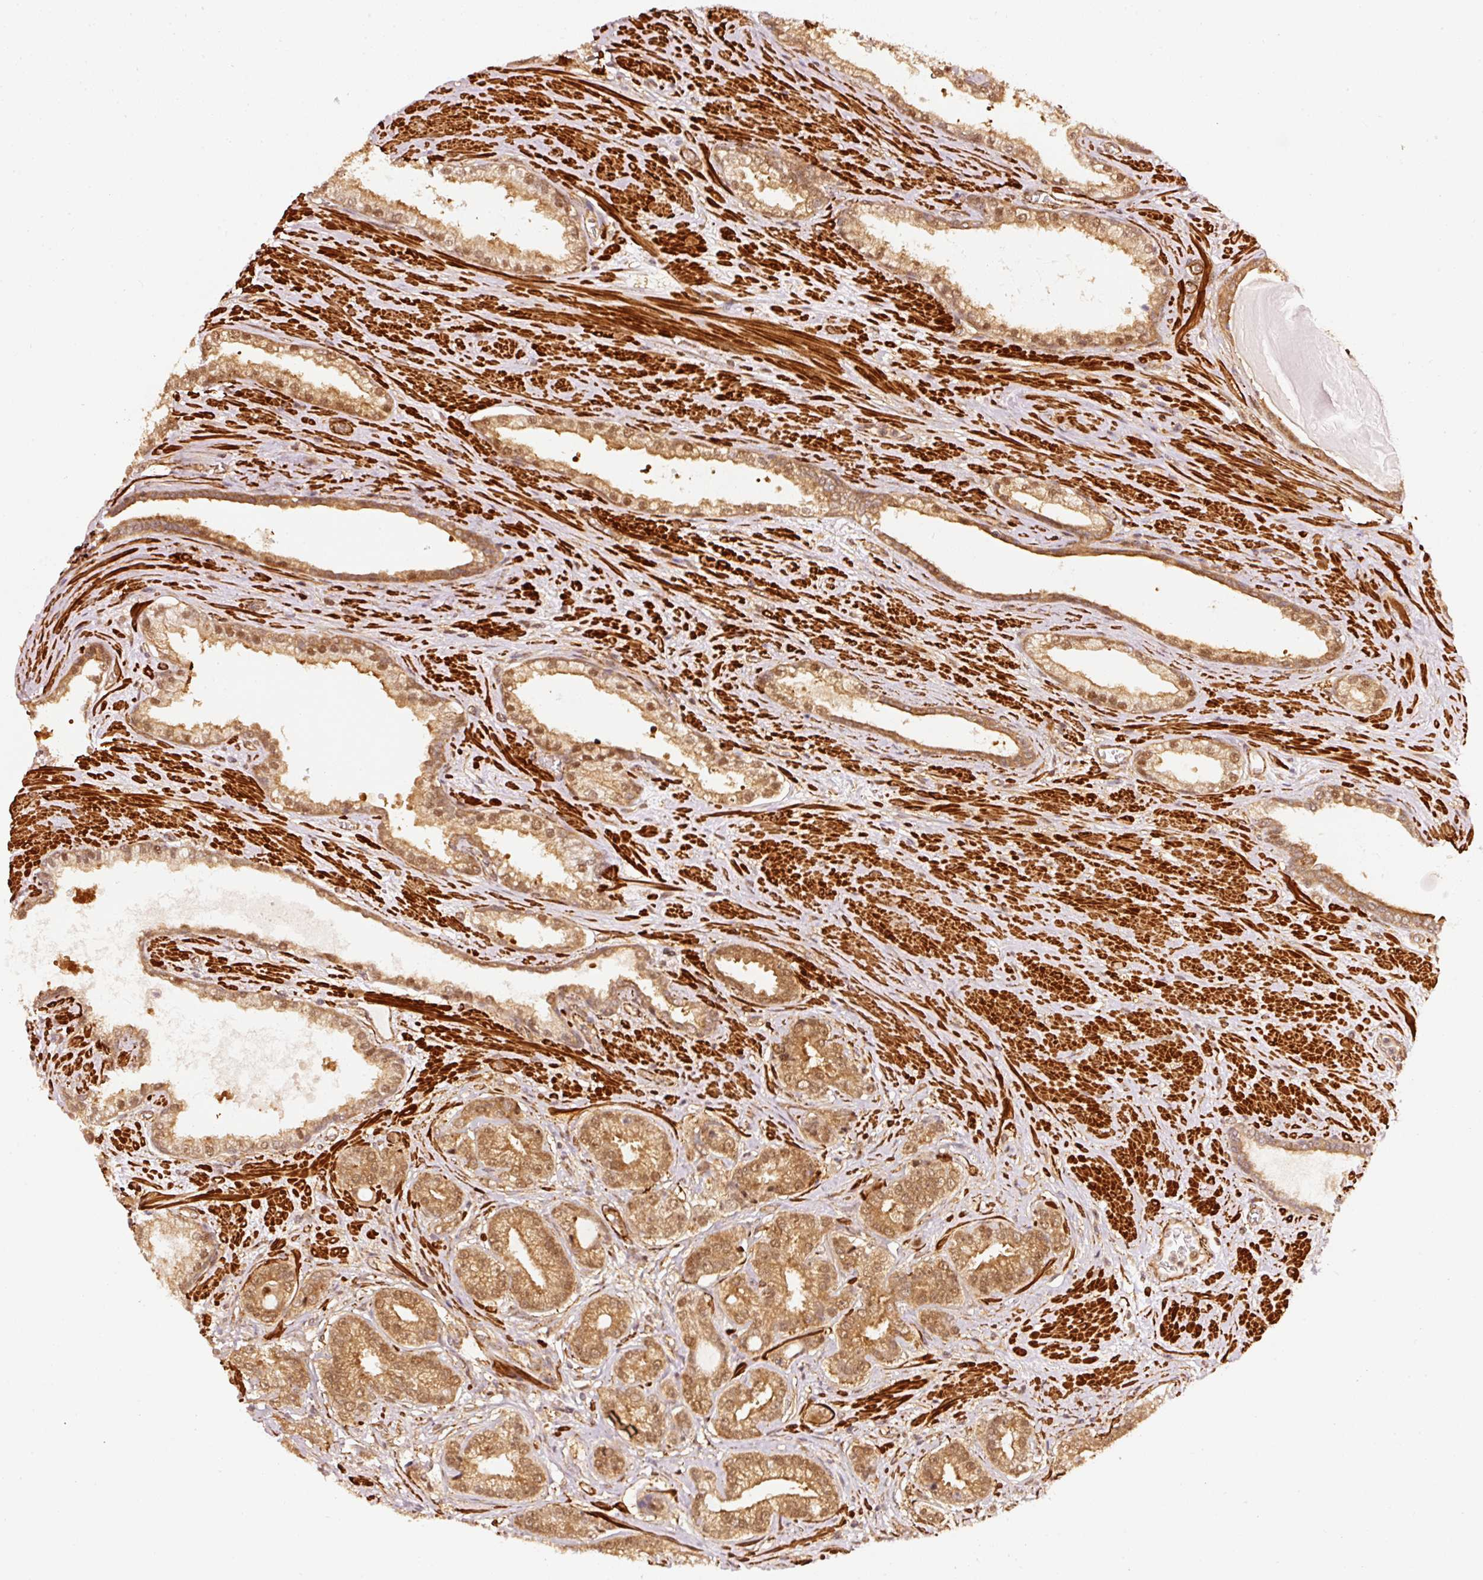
{"staining": {"intensity": "moderate", "quantity": ">75%", "location": "cytoplasmic/membranous,nuclear"}, "tissue": "prostate cancer", "cell_type": "Tumor cells", "image_type": "cancer", "snomed": [{"axis": "morphology", "description": "Adenocarcinoma, Low grade"}, {"axis": "topography", "description": "Prostate"}], "caption": "Human prostate adenocarcinoma (low-grade) stained with a protein marker exhibits moderate staining in tumor cells.", "gene": "PSMD1", "patient": {"sex": "male", "age": 61}}